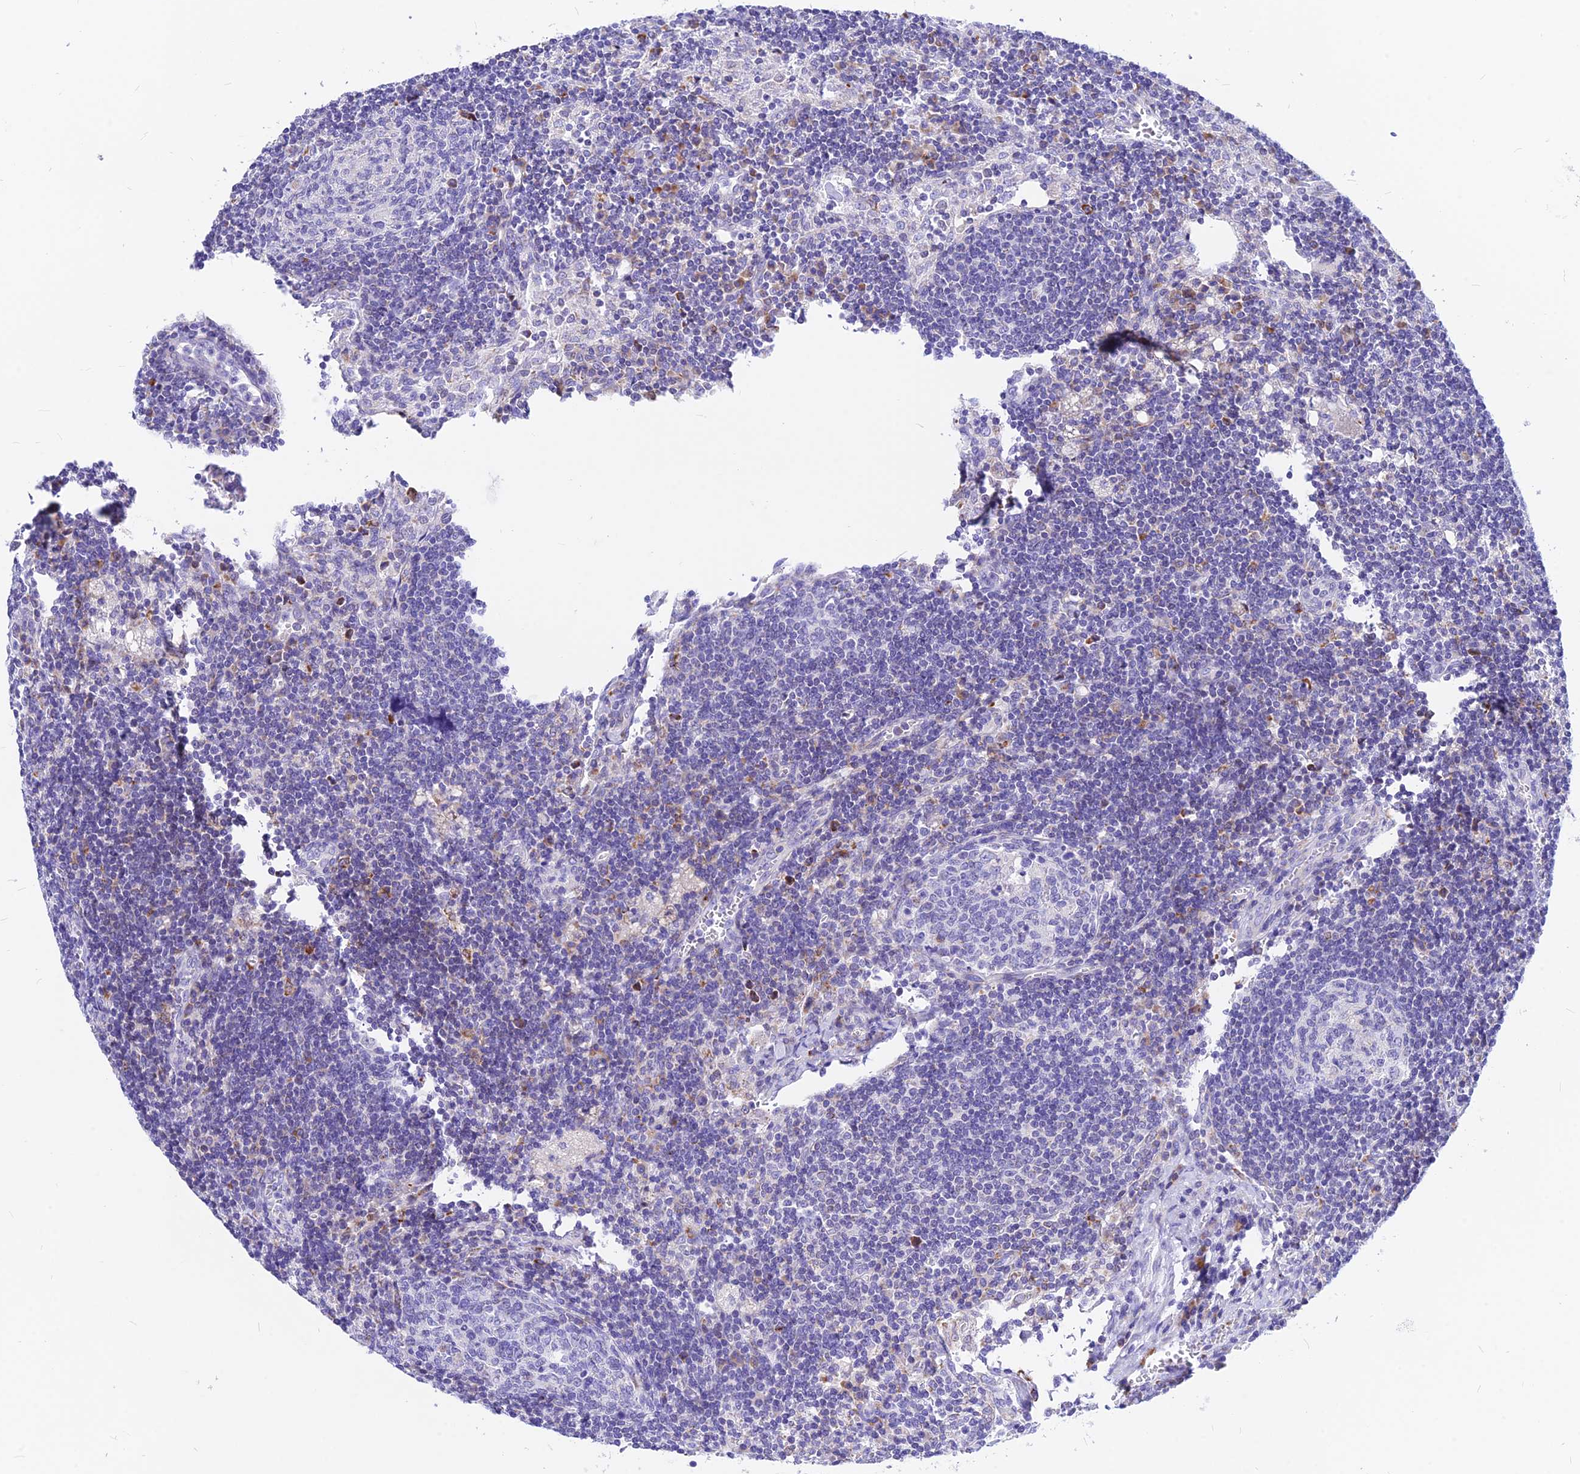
{"staining": {"intensity": "negative", "quantity": "none", "location": "none"}, "tissue": "lymph node", "cell_type": "Germinal center cells", "image_type": "normal", "snomed": [{"axis": "morphology", "description": "Normal tissue, NOS"}, {"axis": "topography", "description": "Lymph node"}], "caption": "The image demonstrates no significant expression in germinal center cells of lymph node. Brightfield microscopy of IHC stained with DAB (3,3'-diaminobenzidine) (brown) and hematoxylin (blue), captured at high magnification.", "gene": "CNOT6", "patient": {"sex": "female", "age": 73}}